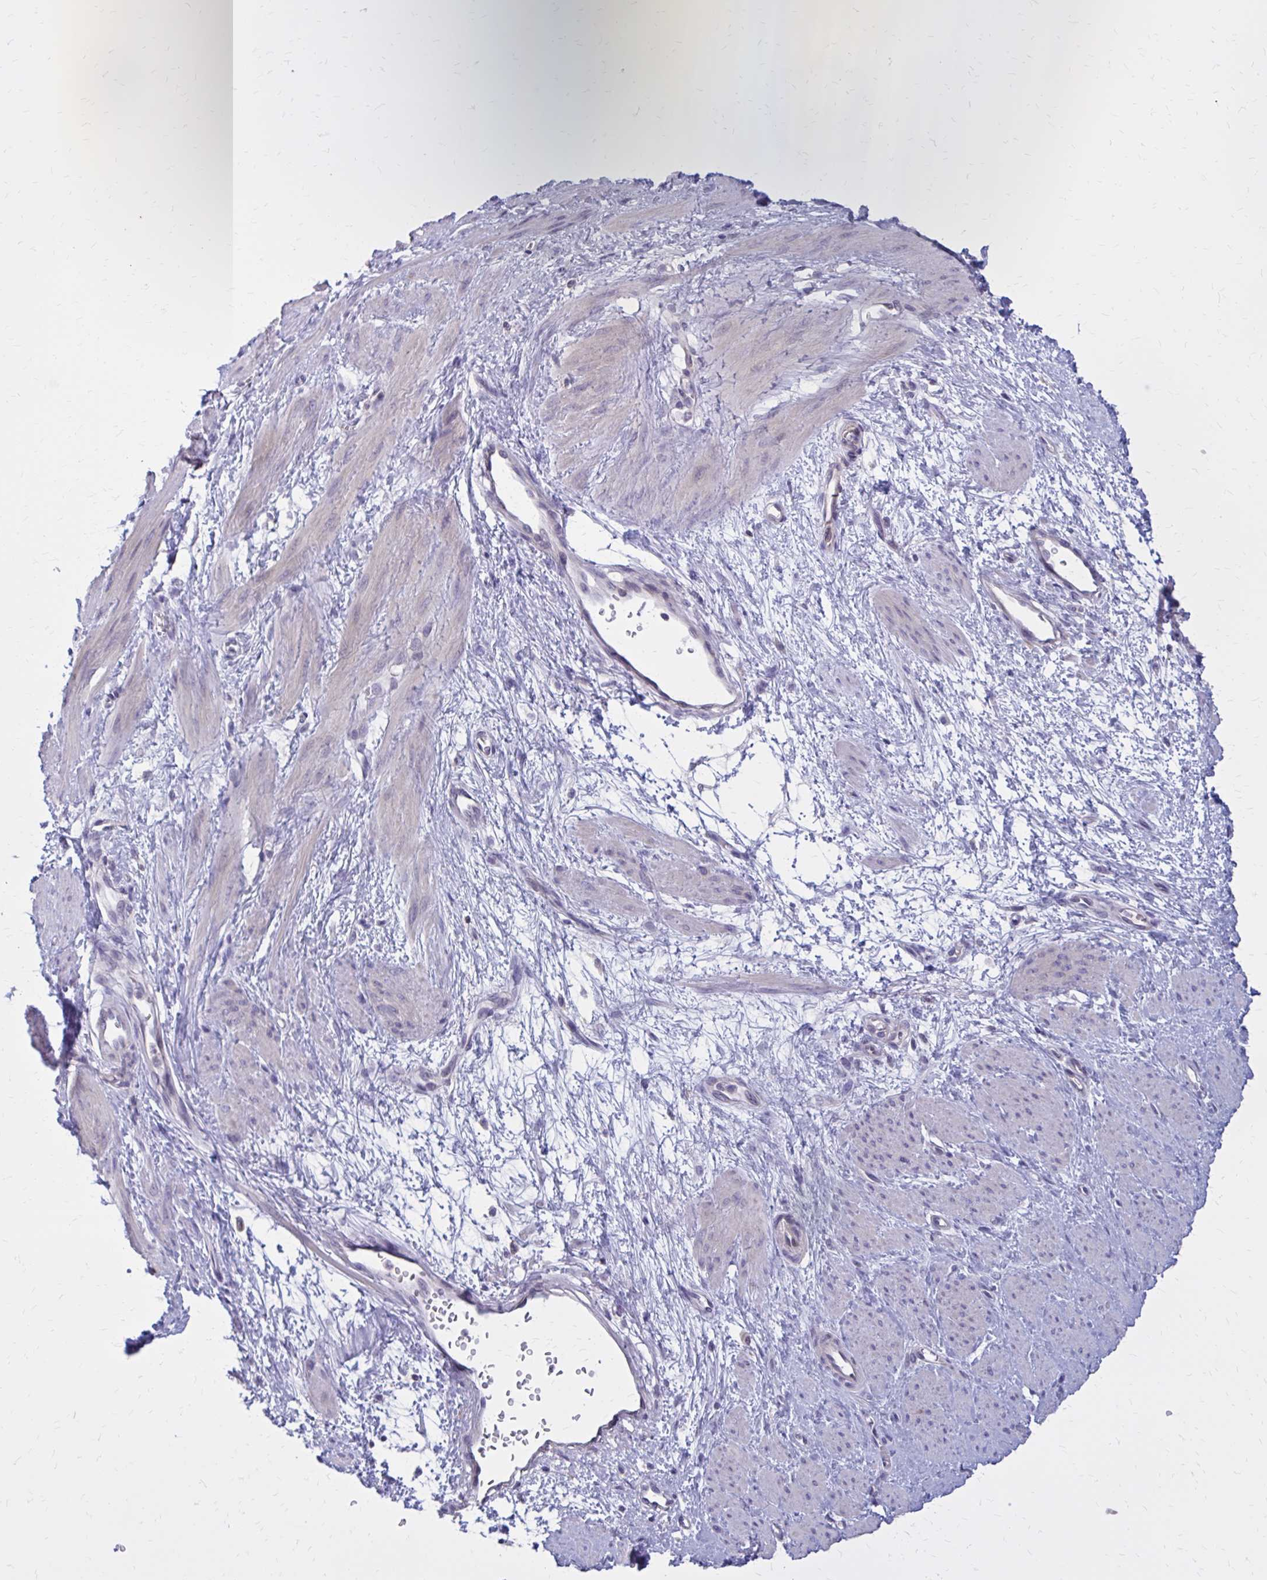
{"staining": {"intensity": "negative", "quantity": "none", "location": "none"}, "tissue": "smooth muscle", "cell_type": "Smooth muscle cells", "image_type": "normal", "snomed": [{"axis": "morphology", "description": "Normal tissue, NOS"}, {"axis": "topography", "description": "Smooth muscle"}, {"axis": "topography", "description": "Uterus"}], "caption": "Immunohistochemistry (IHC) micrograph of unremarkable human smooth muscle stained for a protein (brown), which shows no expression in smooth muscle cells.", "gene": "DBI", "patient": {"sex": "female", "age": 39}}